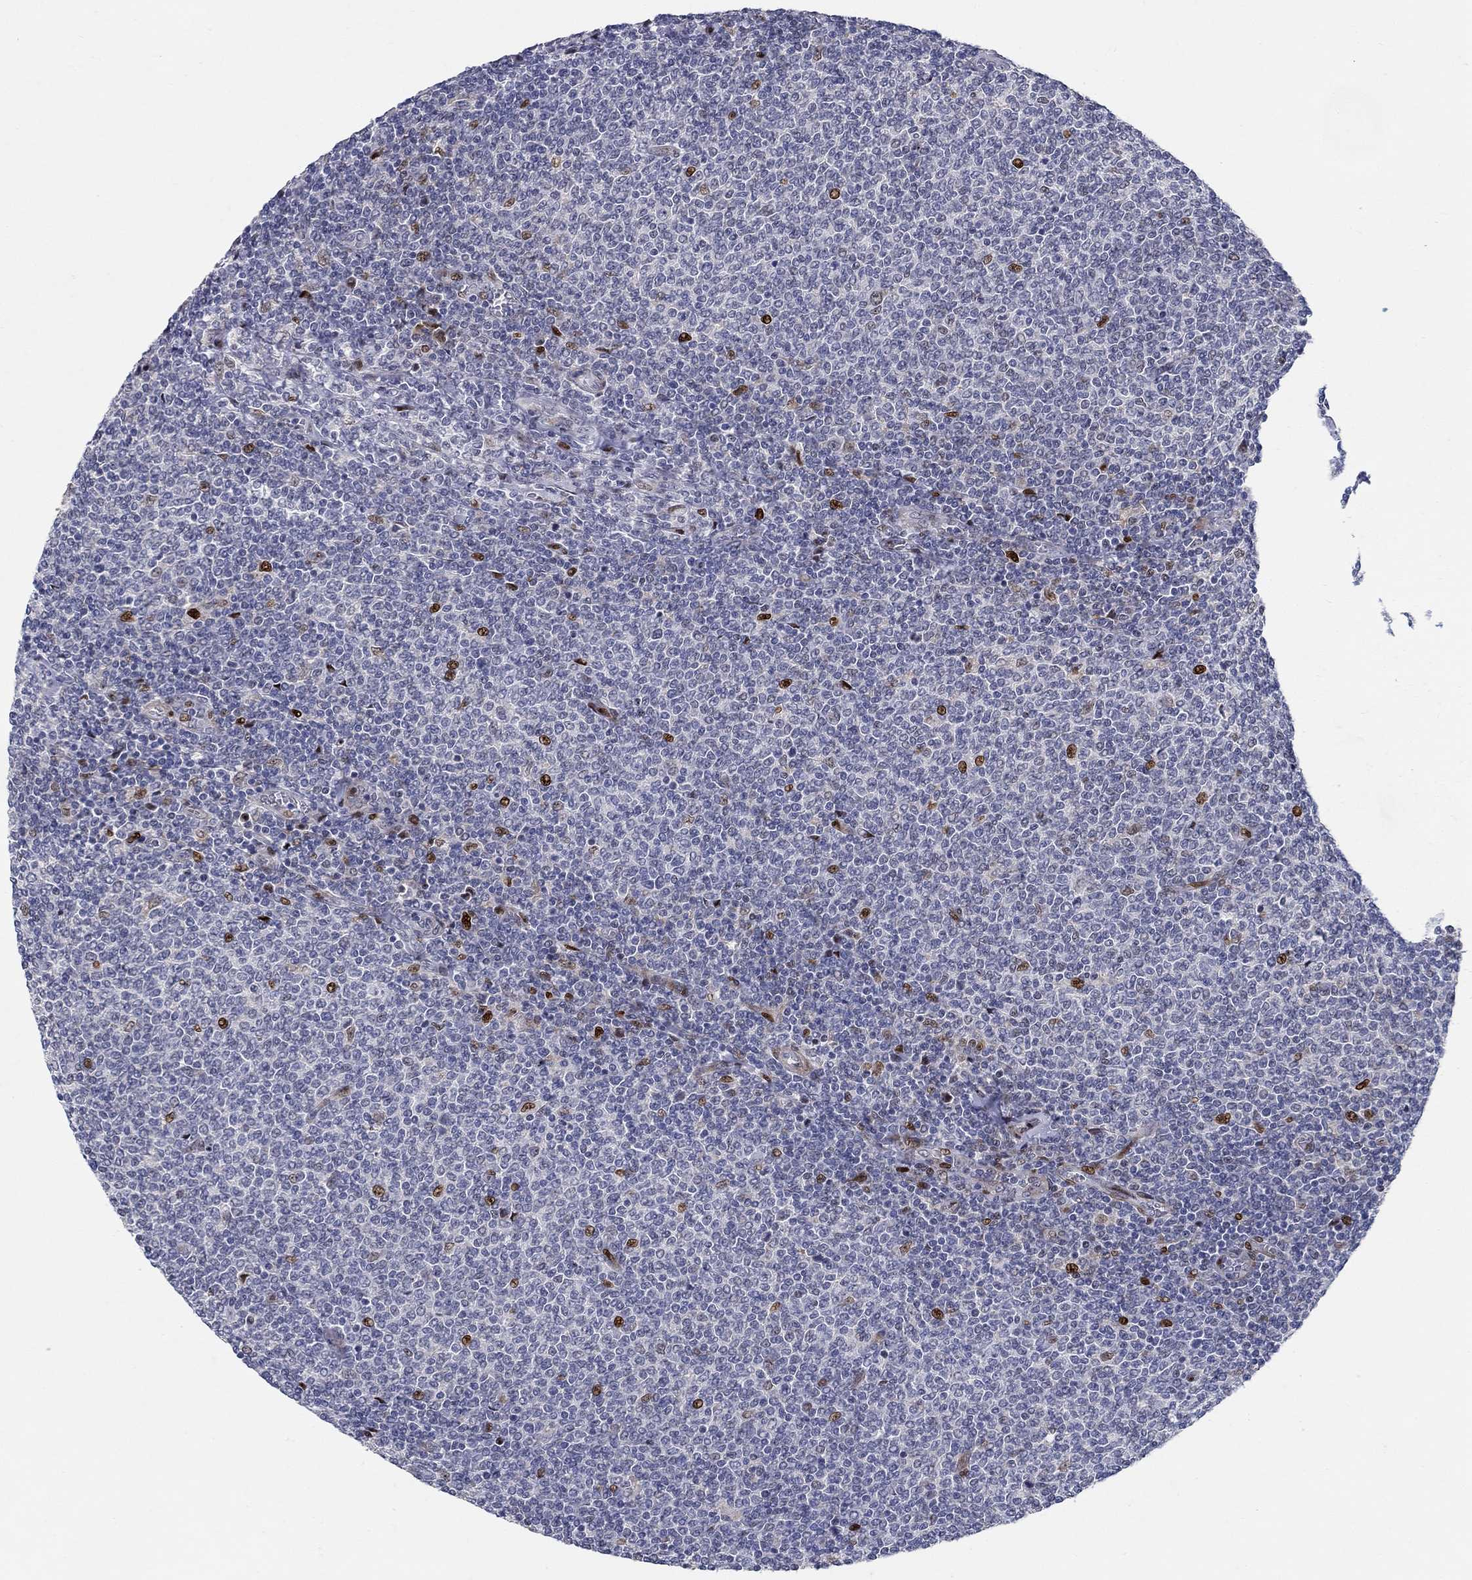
{"staining": {"intensity": "strong", "quantity": "<25%", "location": "nuclear"}, "tissue": "lymphoma", "cell_type": "Tumor cells", "image_type": "cancer", "snomed": [{"axis": "morphology", "description": "Malignant lymphoma, non-Hodgkin's type, Low grade"}, {"axis": "topography", "description": "Lymph node"}], "caption": "The histopathology image displays a brown stain indicating the presence of a protein in the nuclear of tumor cells in lymphoma. (IHC, brightfield microscopy, high magnification).", "gene": "RAPGEF5", "patient": {"sex": "male", "age": 52}}